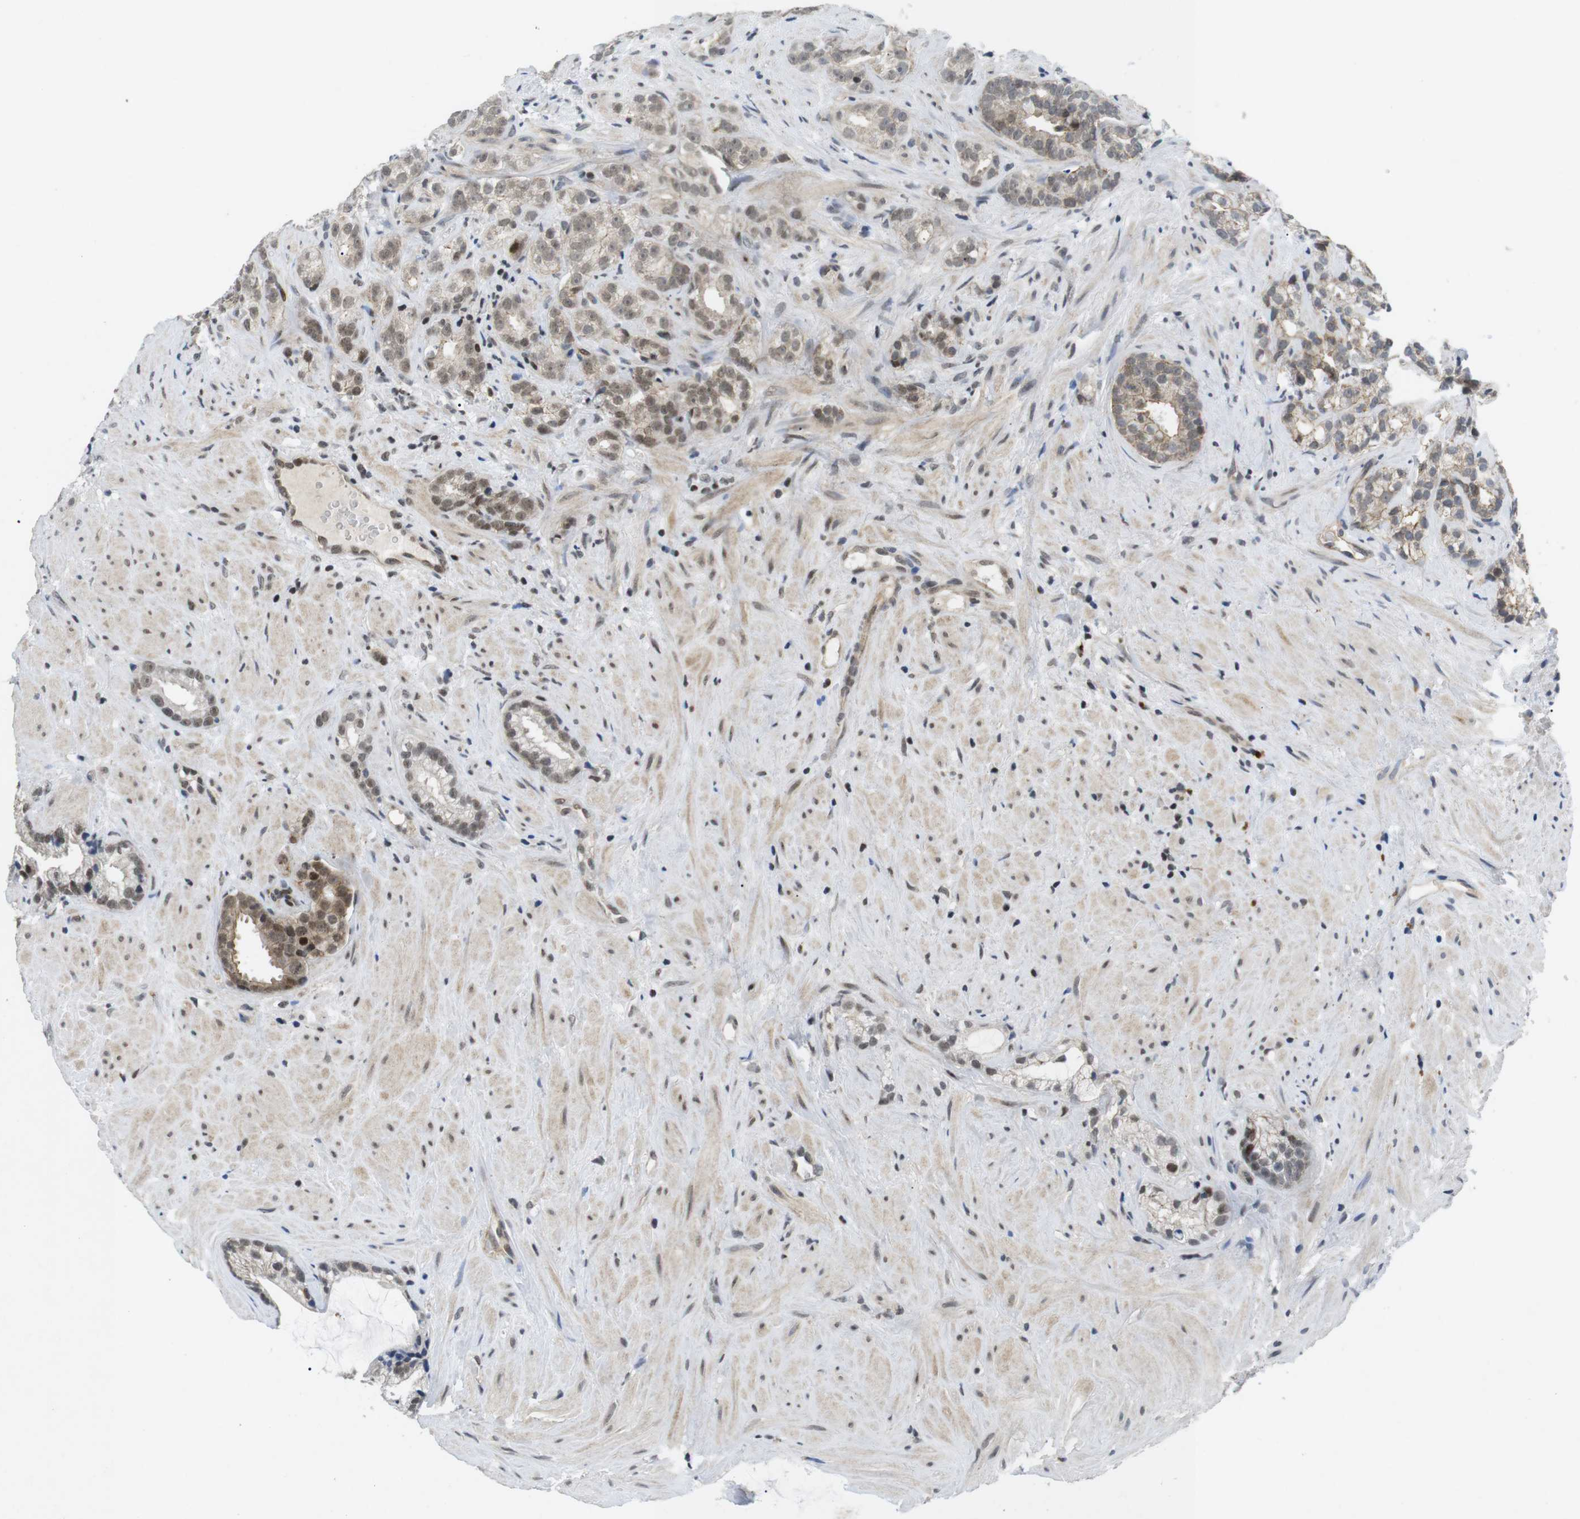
{"staining": {"intensity": "moderate", "quantity": "<25%", "location": "nuclear"}, "tissue": "prostate cancer", "cell_type": "Tumor cells", "image_type": "cancer", "snomed": [{"axis": "morphology", "description": "Adenocarcinoma, Low grade"}, {"axis": "topography", "description": "Prostate"}], "caption": "A low amount of moderate nuclear positivity is seen in about <25% of tumor cells in prostate adenocarcinoma (low-grade) tissue. The staining was performed using DAB, with brown indicating positive protein expression. Nuclei are stained blue with hematoxylin.", "gene": "NECTIN1", "patient": {"sex": "male", "age": 89}}